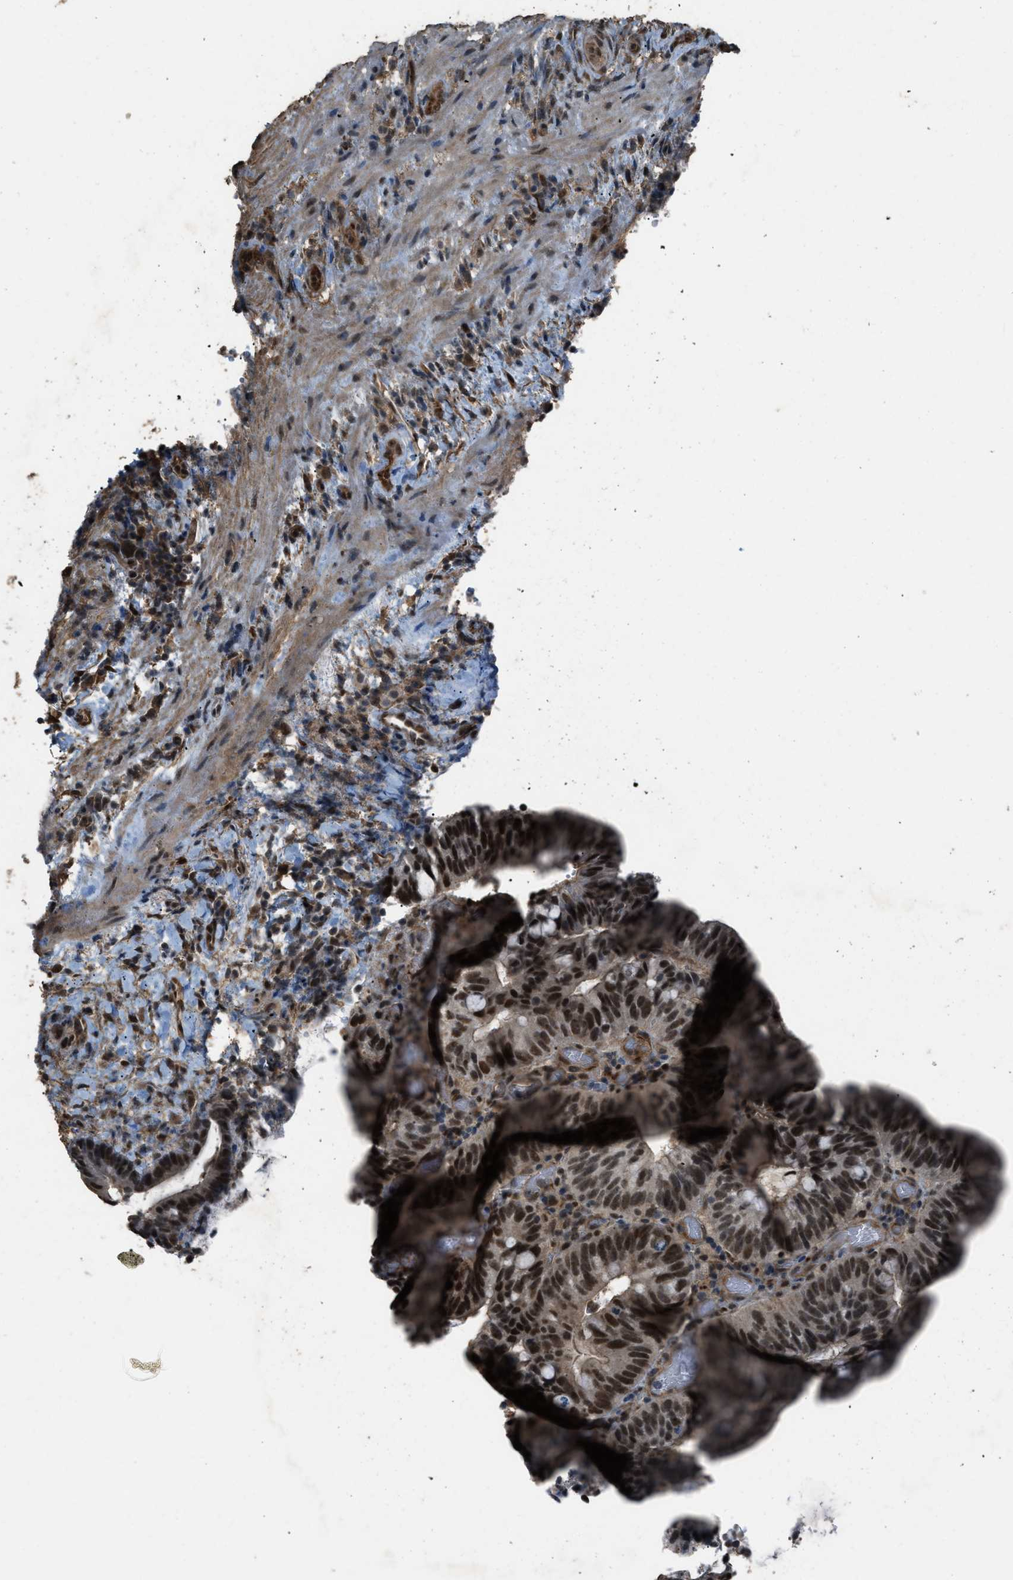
{"staining": {"intensity": "strong", "quantity": ">75%", "location": "nuclear"}, "tissue": "colorectal cancer", "cell_type": "Tumor cells", "image_type": "cancer", "snomed": [{"axis": "morphology", "description": "Adenocarcinoma, NOS"}, {"axis": "topography", "description": "Colon"}], "caption": "A micrograph showing strong nuclear positivity in about >75% of tumor cells in colorectal cancer, as visualized by brown immunohistochemical staining.", "gene": "SERTAD2", "patient": {"sex": "female", "age": 66}}